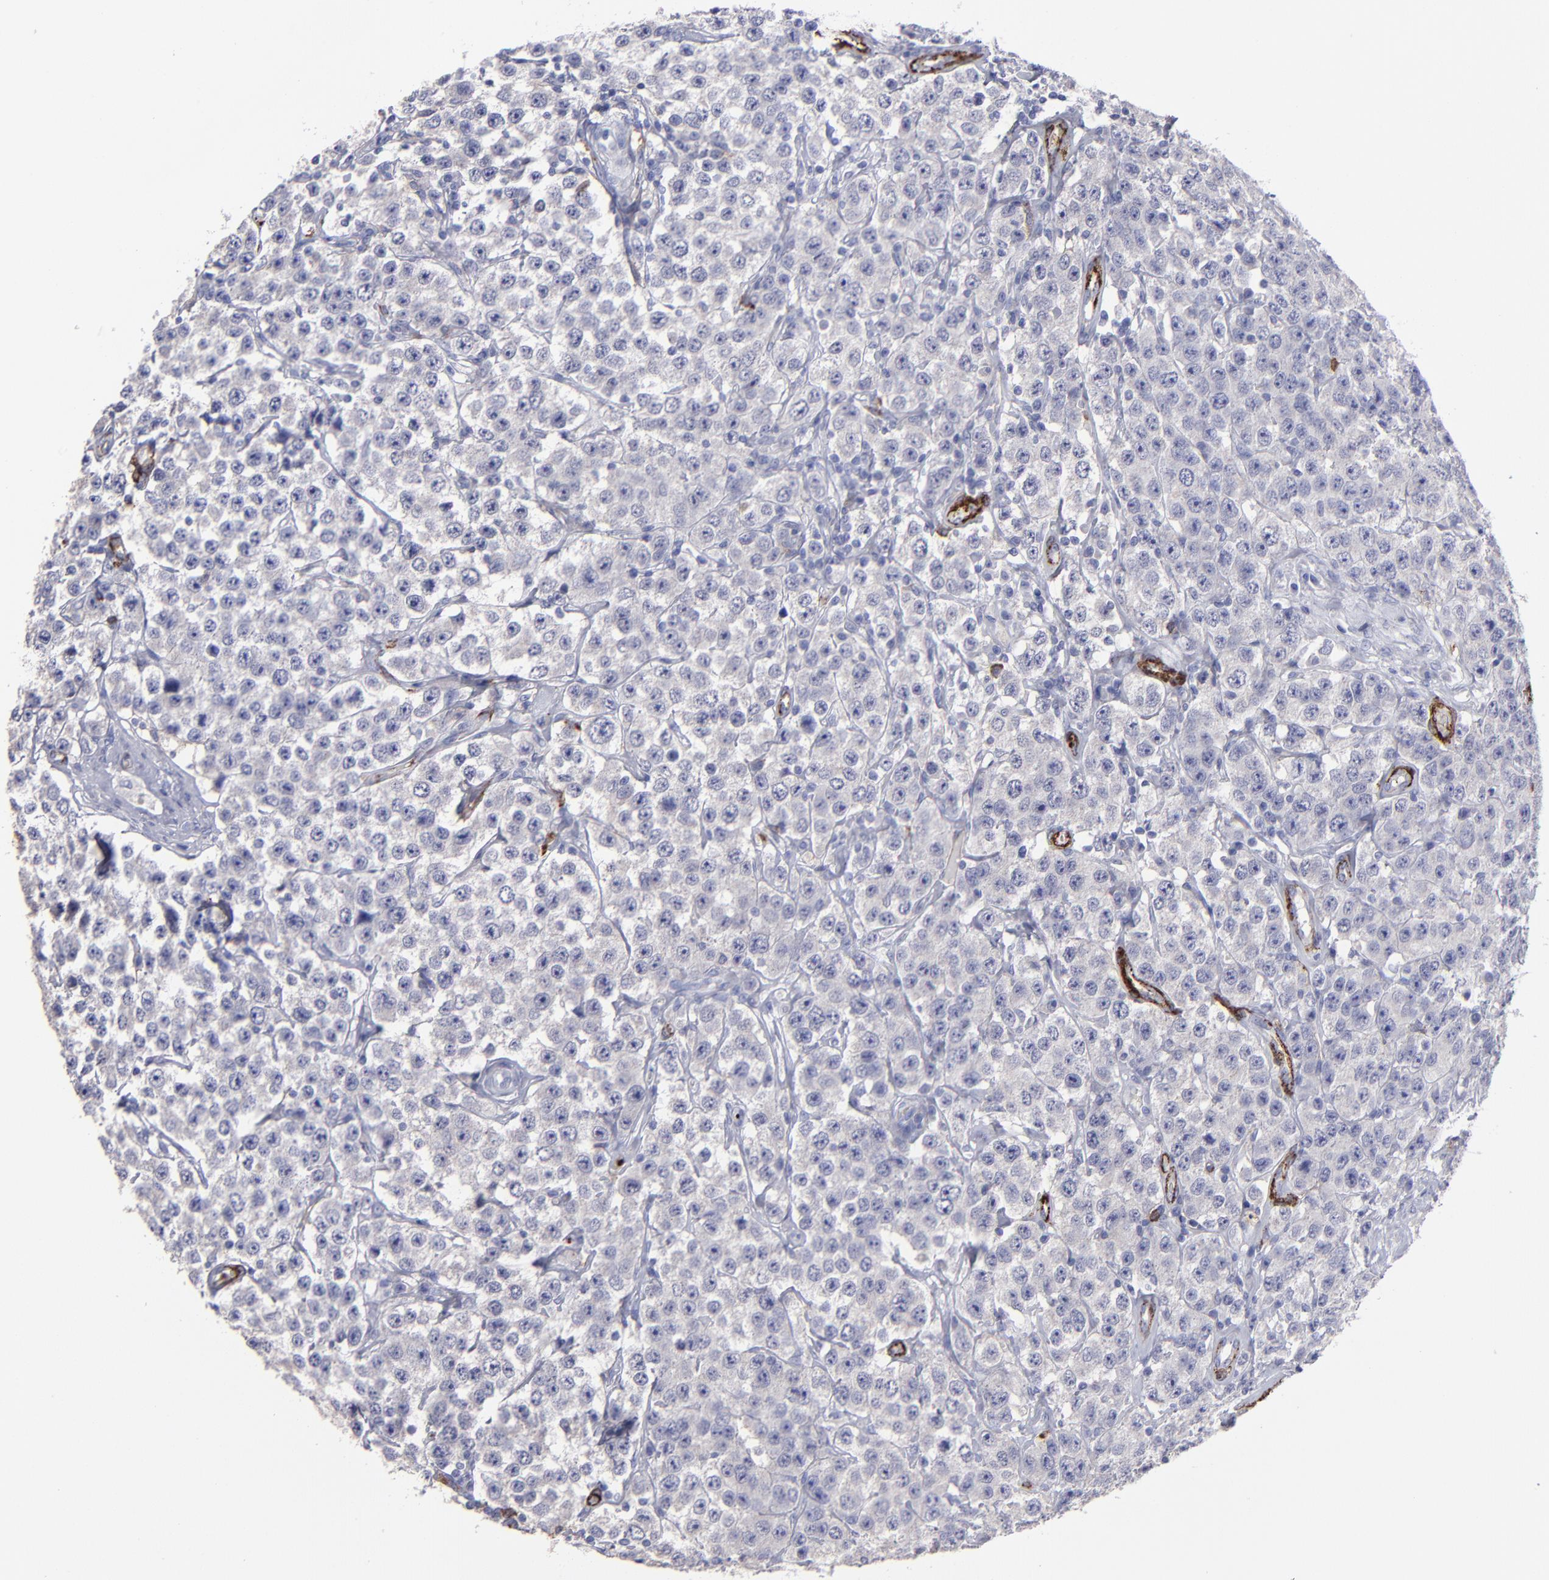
{"staining": {"intensity": "negative", "quantity": "none", "location": "none"}, "tissue": "testis cancer", "cell_type": "Tumor cells", "image_type": "cancer", "snomed": [{"axis": "morphology", "description": "Seminoma, NOS"}, {"axis": "topography", "description": "Testis"}], "caption": "High magnification brightfield microscopy of seminoma (testis) stained with DAB (3,3'-diaminobenzidine) (brown) and counterstained with hematoxylin (blue): tumor cells show no significant staining. (DAB immunohistochemistry (IHC) visualized using brightfield microscopy, high magnification).", "gene": "CD36", "patient": {"sex": "male", "age": 52}}